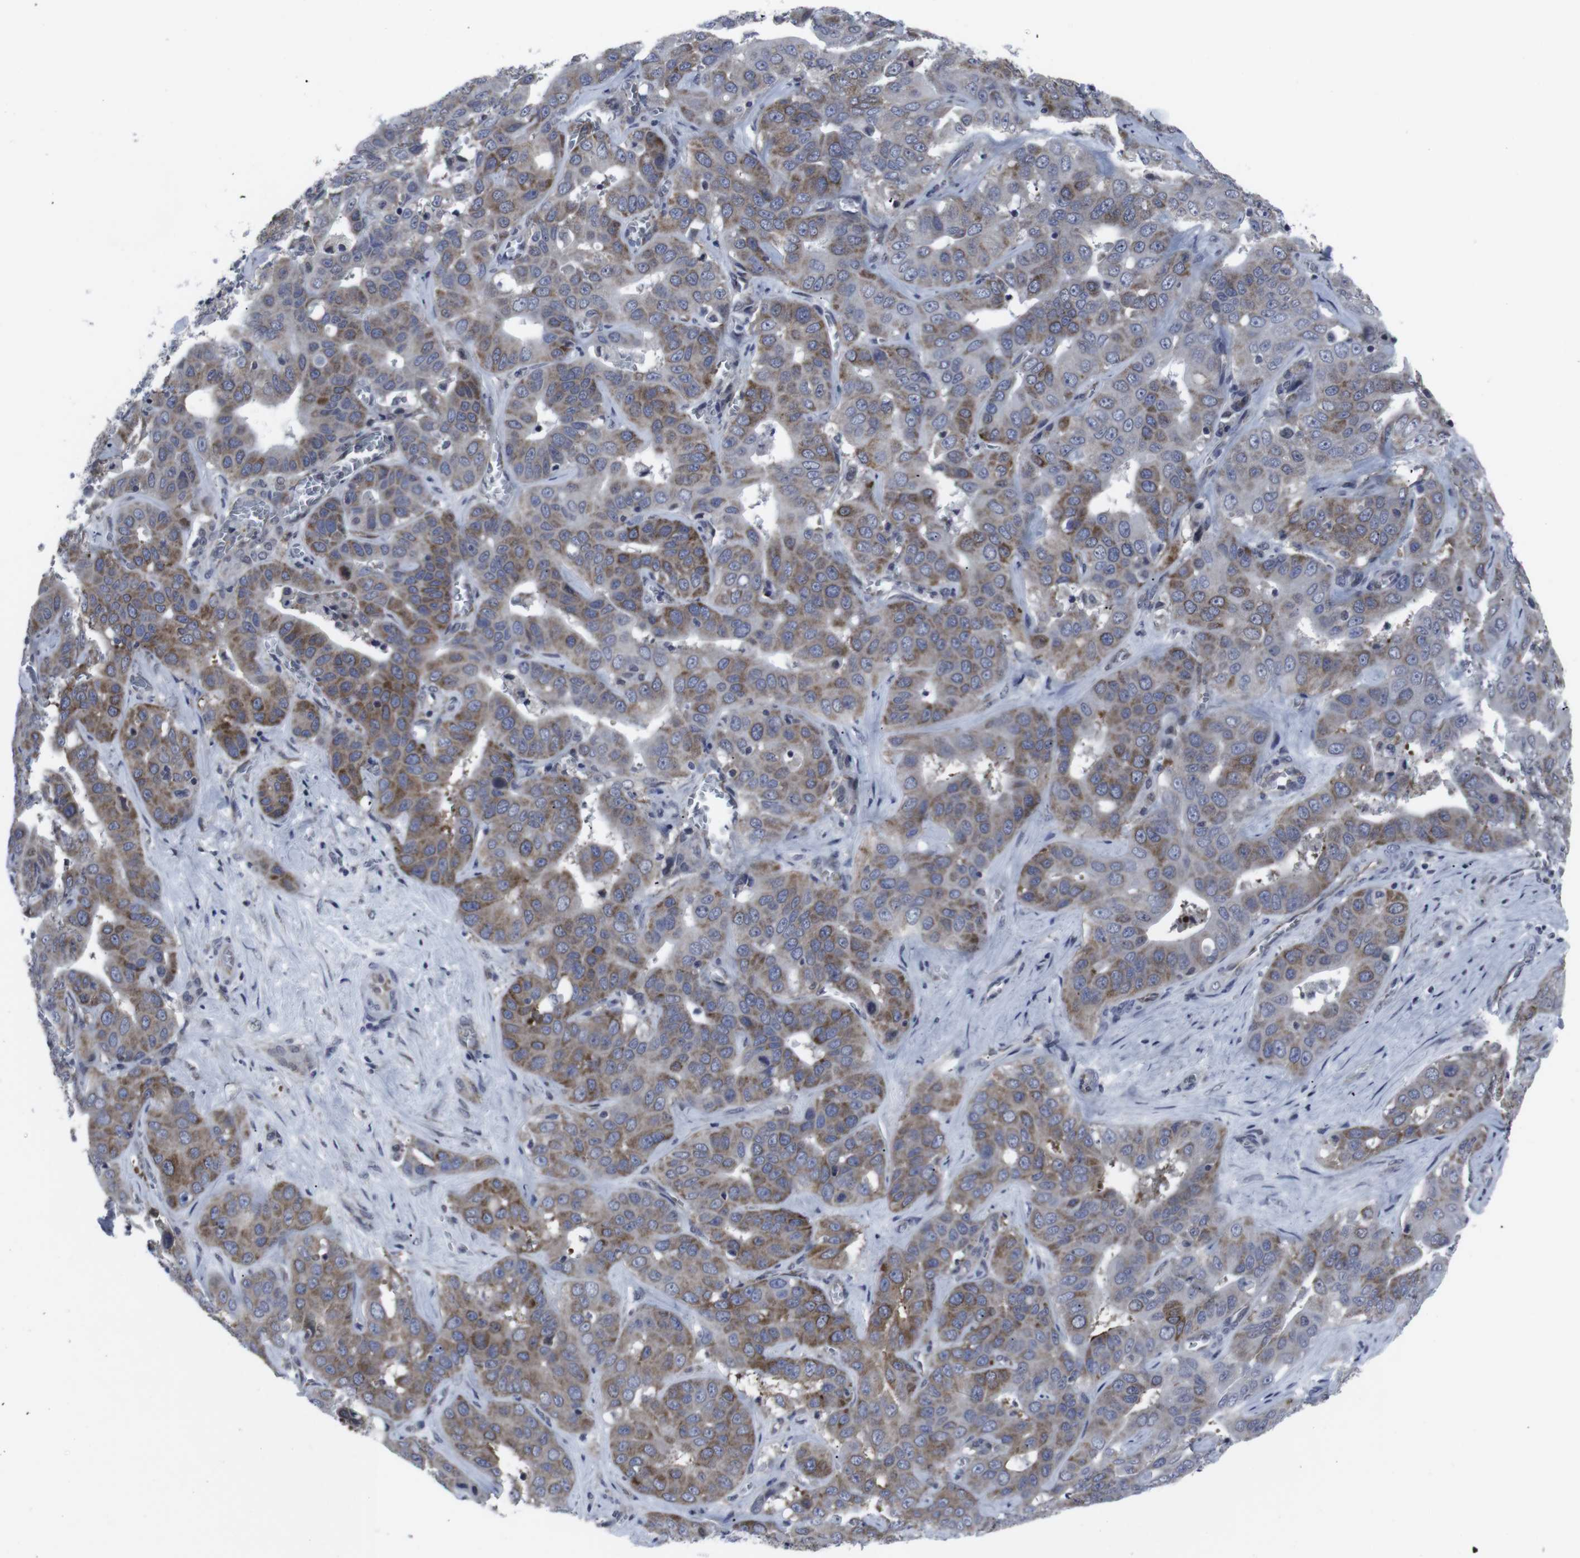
{"staining": {"intensity": "moderate", "quantity": ">75%", "location": "cytoplasmic/membranous"}, "tissue": "liver cancer", "cell_type": "Tumor cells", "image_type": "cancer", "snomed": [{"axis": "morphology", "description": "Cholangiocarcinoma"}, {"axis": "topography", "description": "Liver"}], "caption": "A photomicrograph of human cholangiocarcinoma (liver) stained for a protein reveals moderate cytoplasmic/membranous brown staining in tumor cells.", "gene": "GEMIN2", "patient": {"sex": "female", "age": 52}}